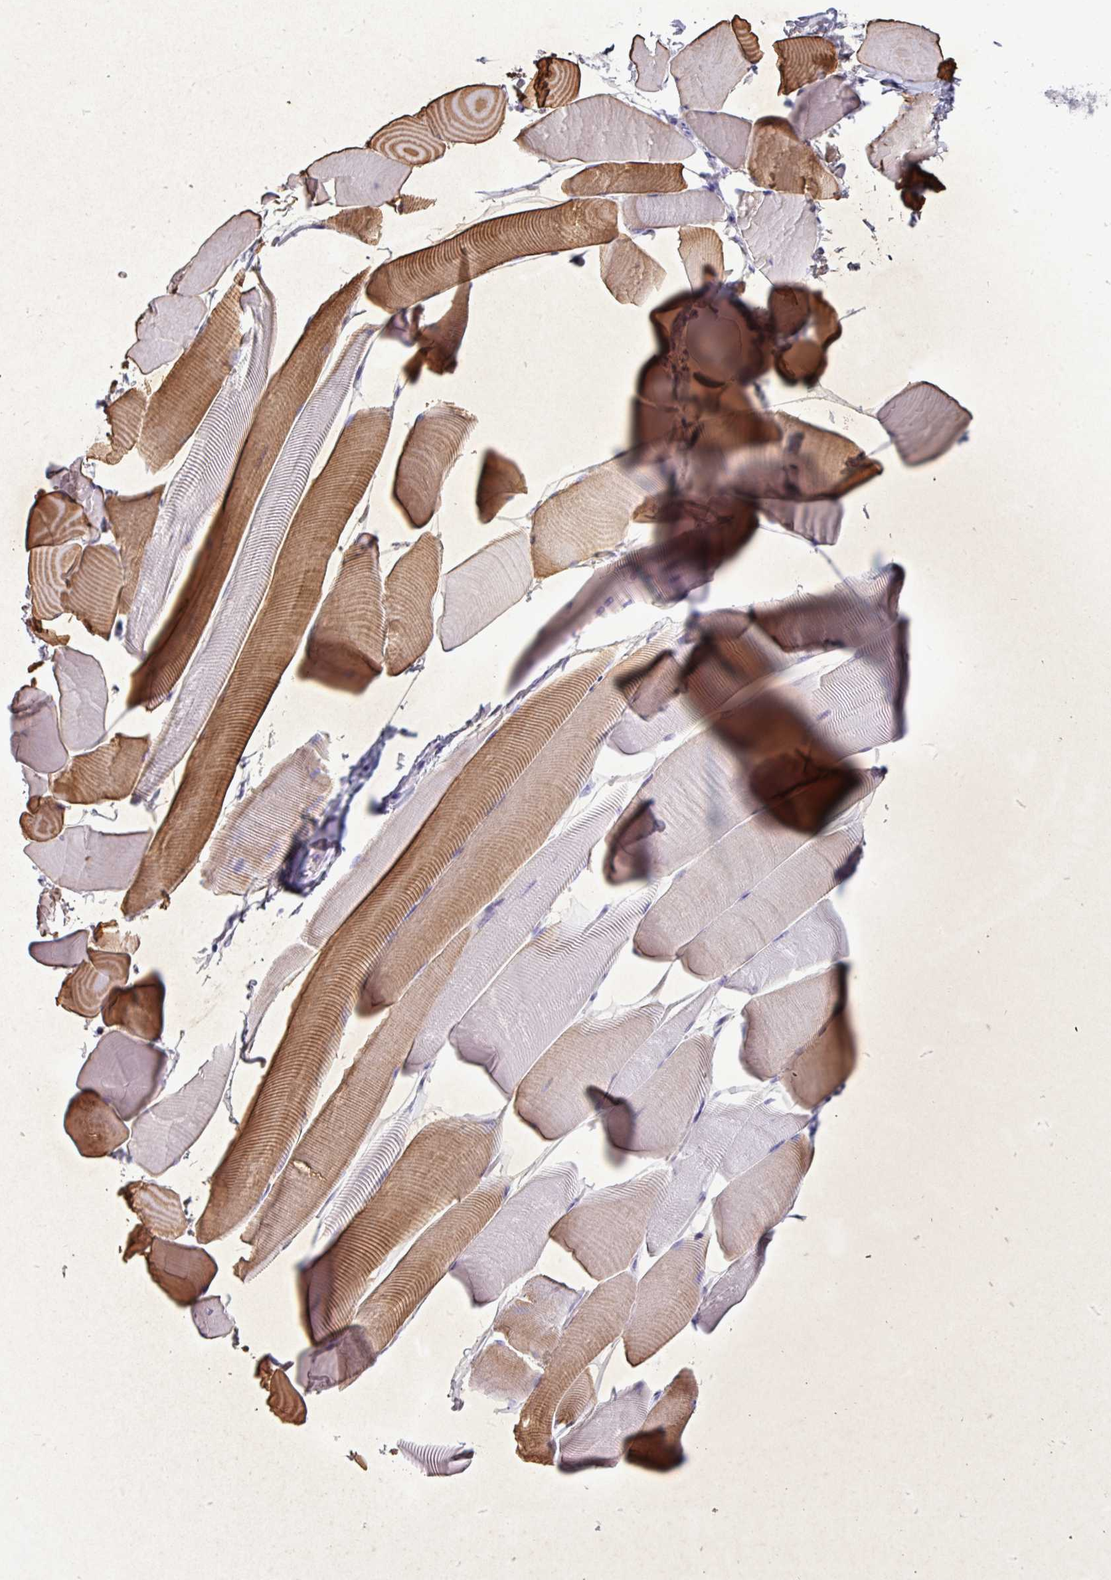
{"staining": {"intensity": "moderate", "quantity": "25%-75%", "location": "cytoplasmic/membranous"}, "tissue": "skeletal muscle", "cell_type": "Myocytes", "image_type": "normal", "snomed": [{"axis": "morphology", "description": "Normal tissue, NOS"}, {"axis": "topography", "description": "Skeletal muscle"}], "caption": "The immunohistochemical stain shows moderate cytoplasmic/membranous expression in myocytes of unremarkable skeletal muscle. (Stains: DAB in brown, nuclei in blue, Microscopy: brightfield microscopy at high magnification).", "gene": "DNAAF9", "patient": {"sex": "male", "age": 25}}